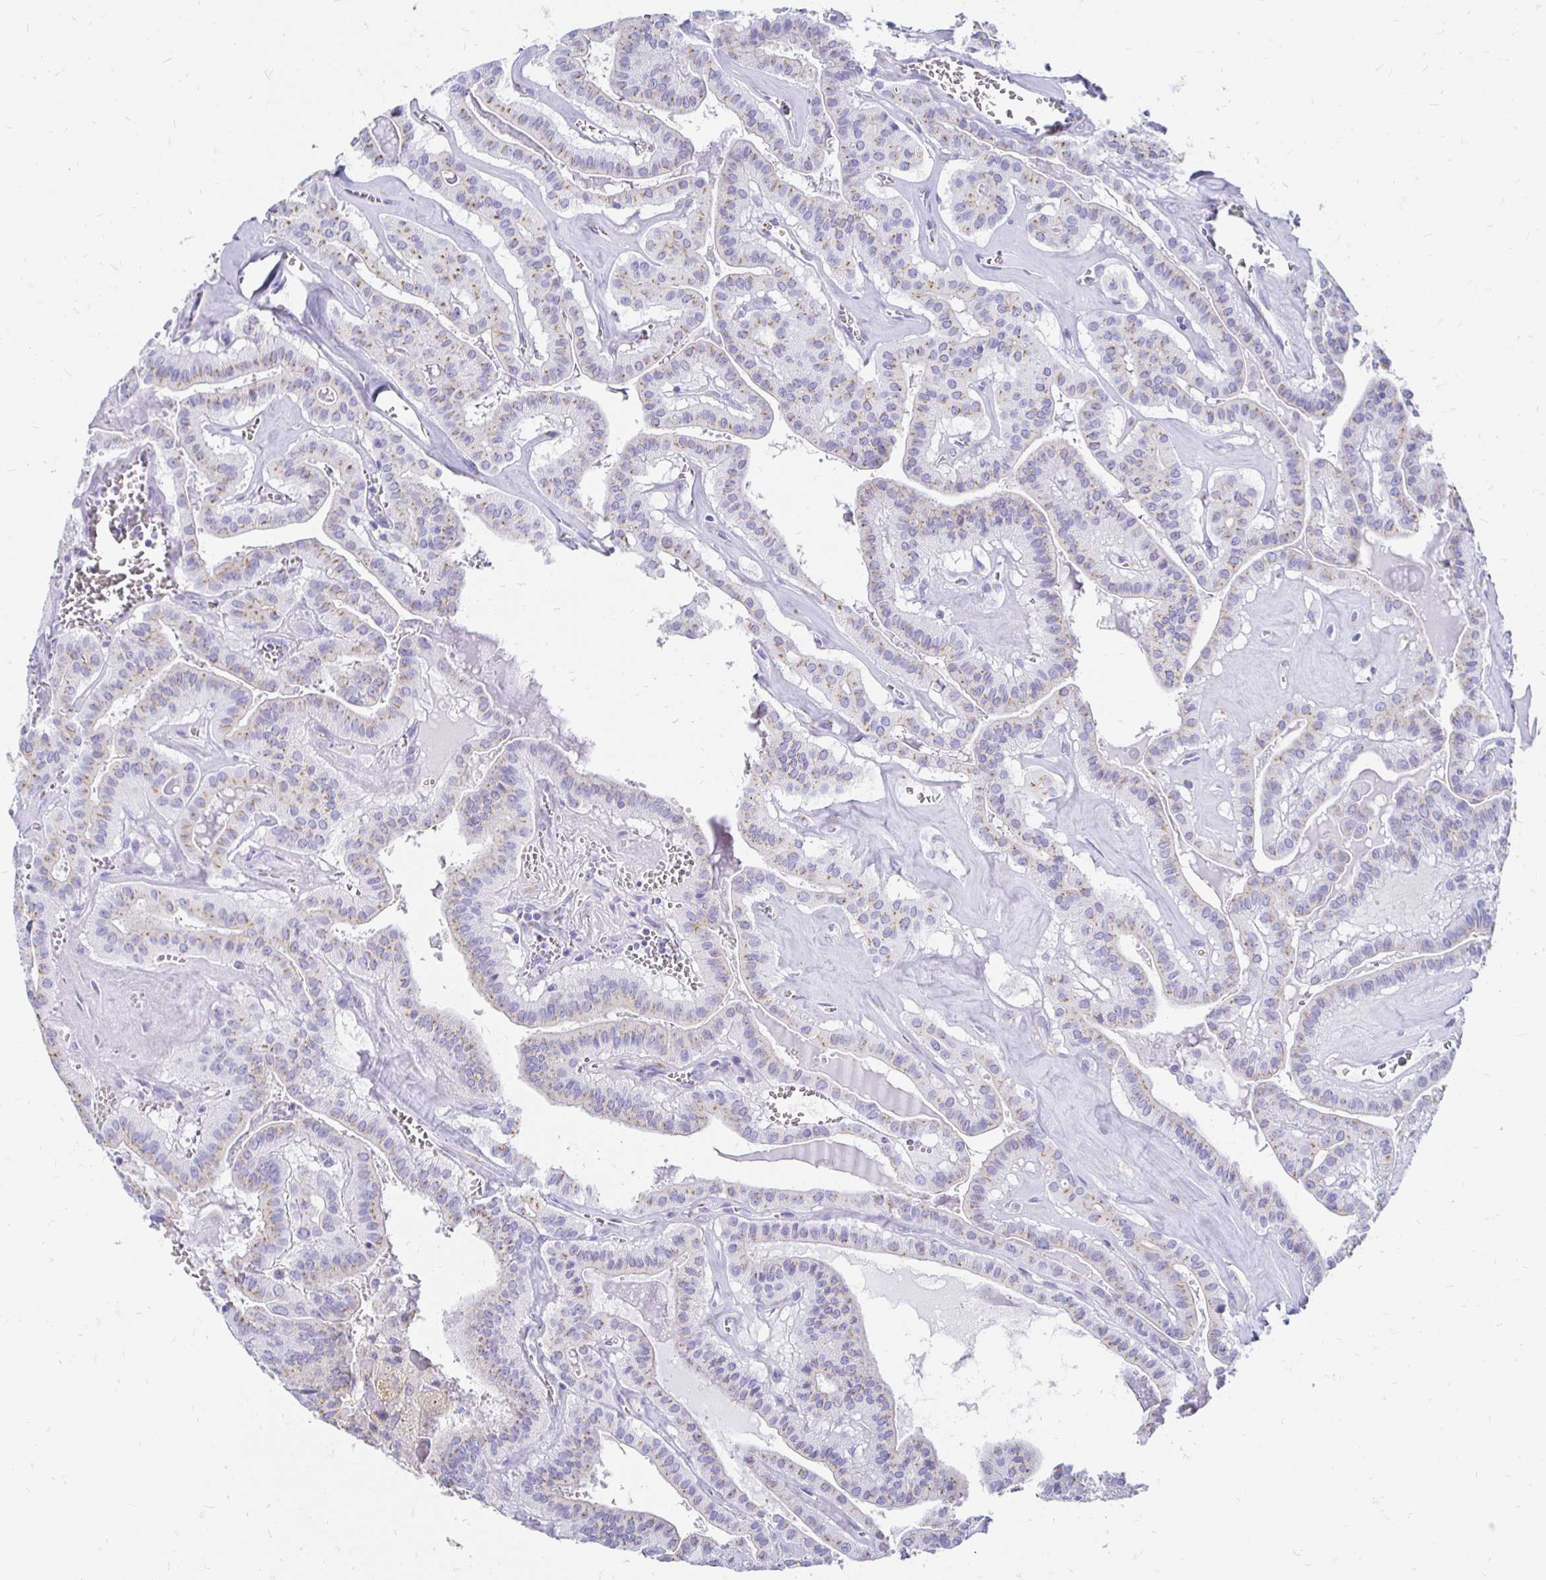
{"staining": {"intensity": "weak", "quantity": "25%-75%", "location": "cytoplasmic/membranous"}, "tissue": "thyroid cancer", "cell_type": "Tumor cells", "image_type": "cancer", "snomed": [{"axis": "morphology", "description": "Papillary adenocarcinoma, NOS"}, {"axis": "topography", "description": "Thyroid gland"}], "caption": "Immunohistochemical staining of thyroid cancer (papillary adenocarcinoma) reveals low levels of weak cytoplasmic/membranous positivity in approximately 25%-75% of tumor cells.", "gene": "PAGE4", "patient": {"sex": "male", "age": 52}}